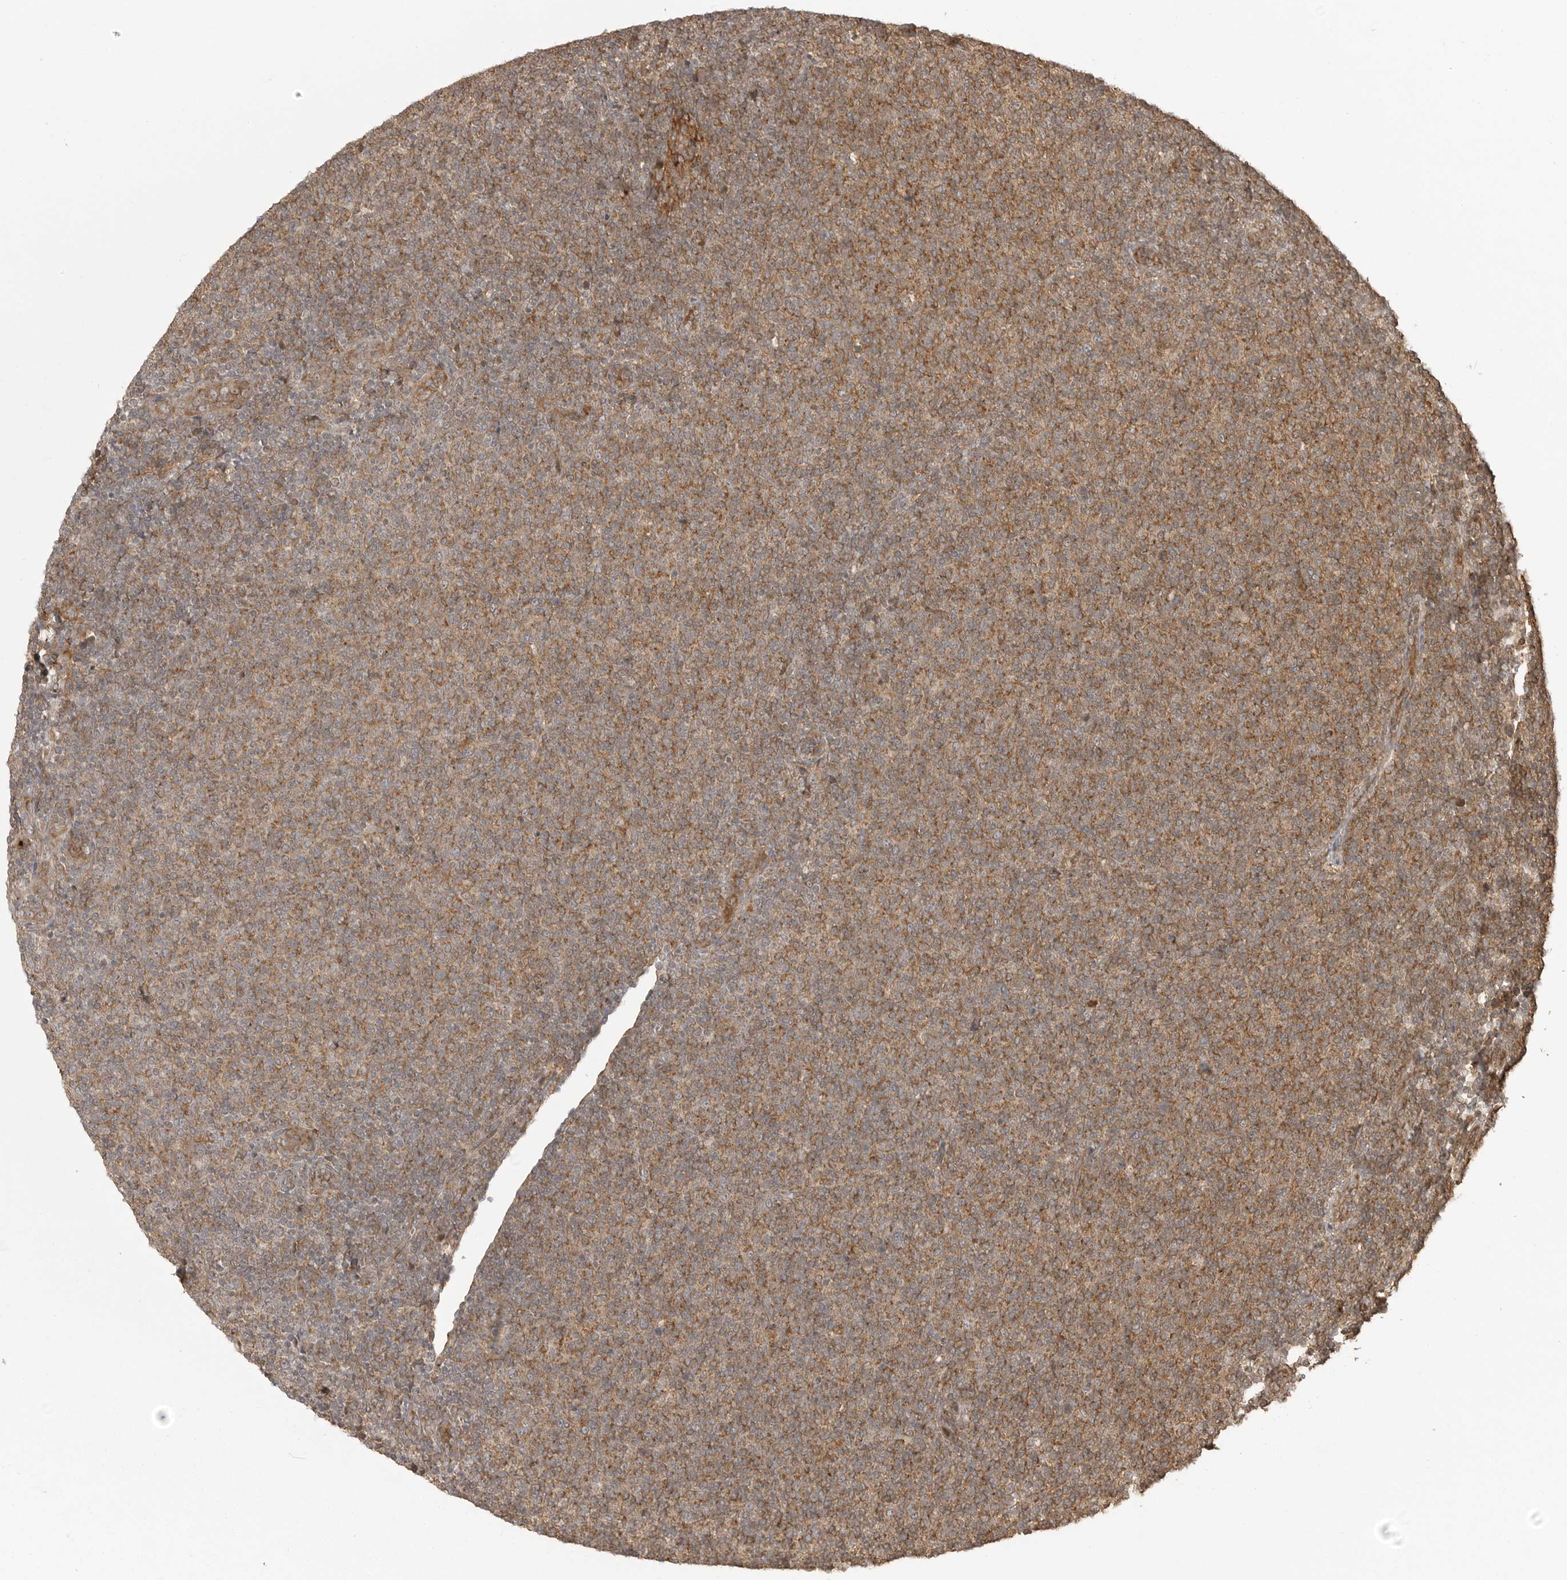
{"staining": {"intensity": "moderate", "quantity": ">75%", "location": "cytoplasmic/membranous"}, "tissue": "lymphoma", "cell_type": "Tumor cells", "image_type": "cancer", "snomed": [{"axis": "morphology", "description": "Malignant lymphoma, non-Hodgkin's type, Low grade"}, {"axis": "topography", "description": "Lymph node"}], "caption": "Immunohistochemistry (IHC) photomicrograph of malignant lymphoma, non-Hodgkin's type (low-grade) stained for a protein (brown), which demonstrates medium levels of moderate cytoplasmic/membranous expression in about >75% of tumor cells.", "gene": "FAT3", "patient": {"sex": "male", "age": 66}}